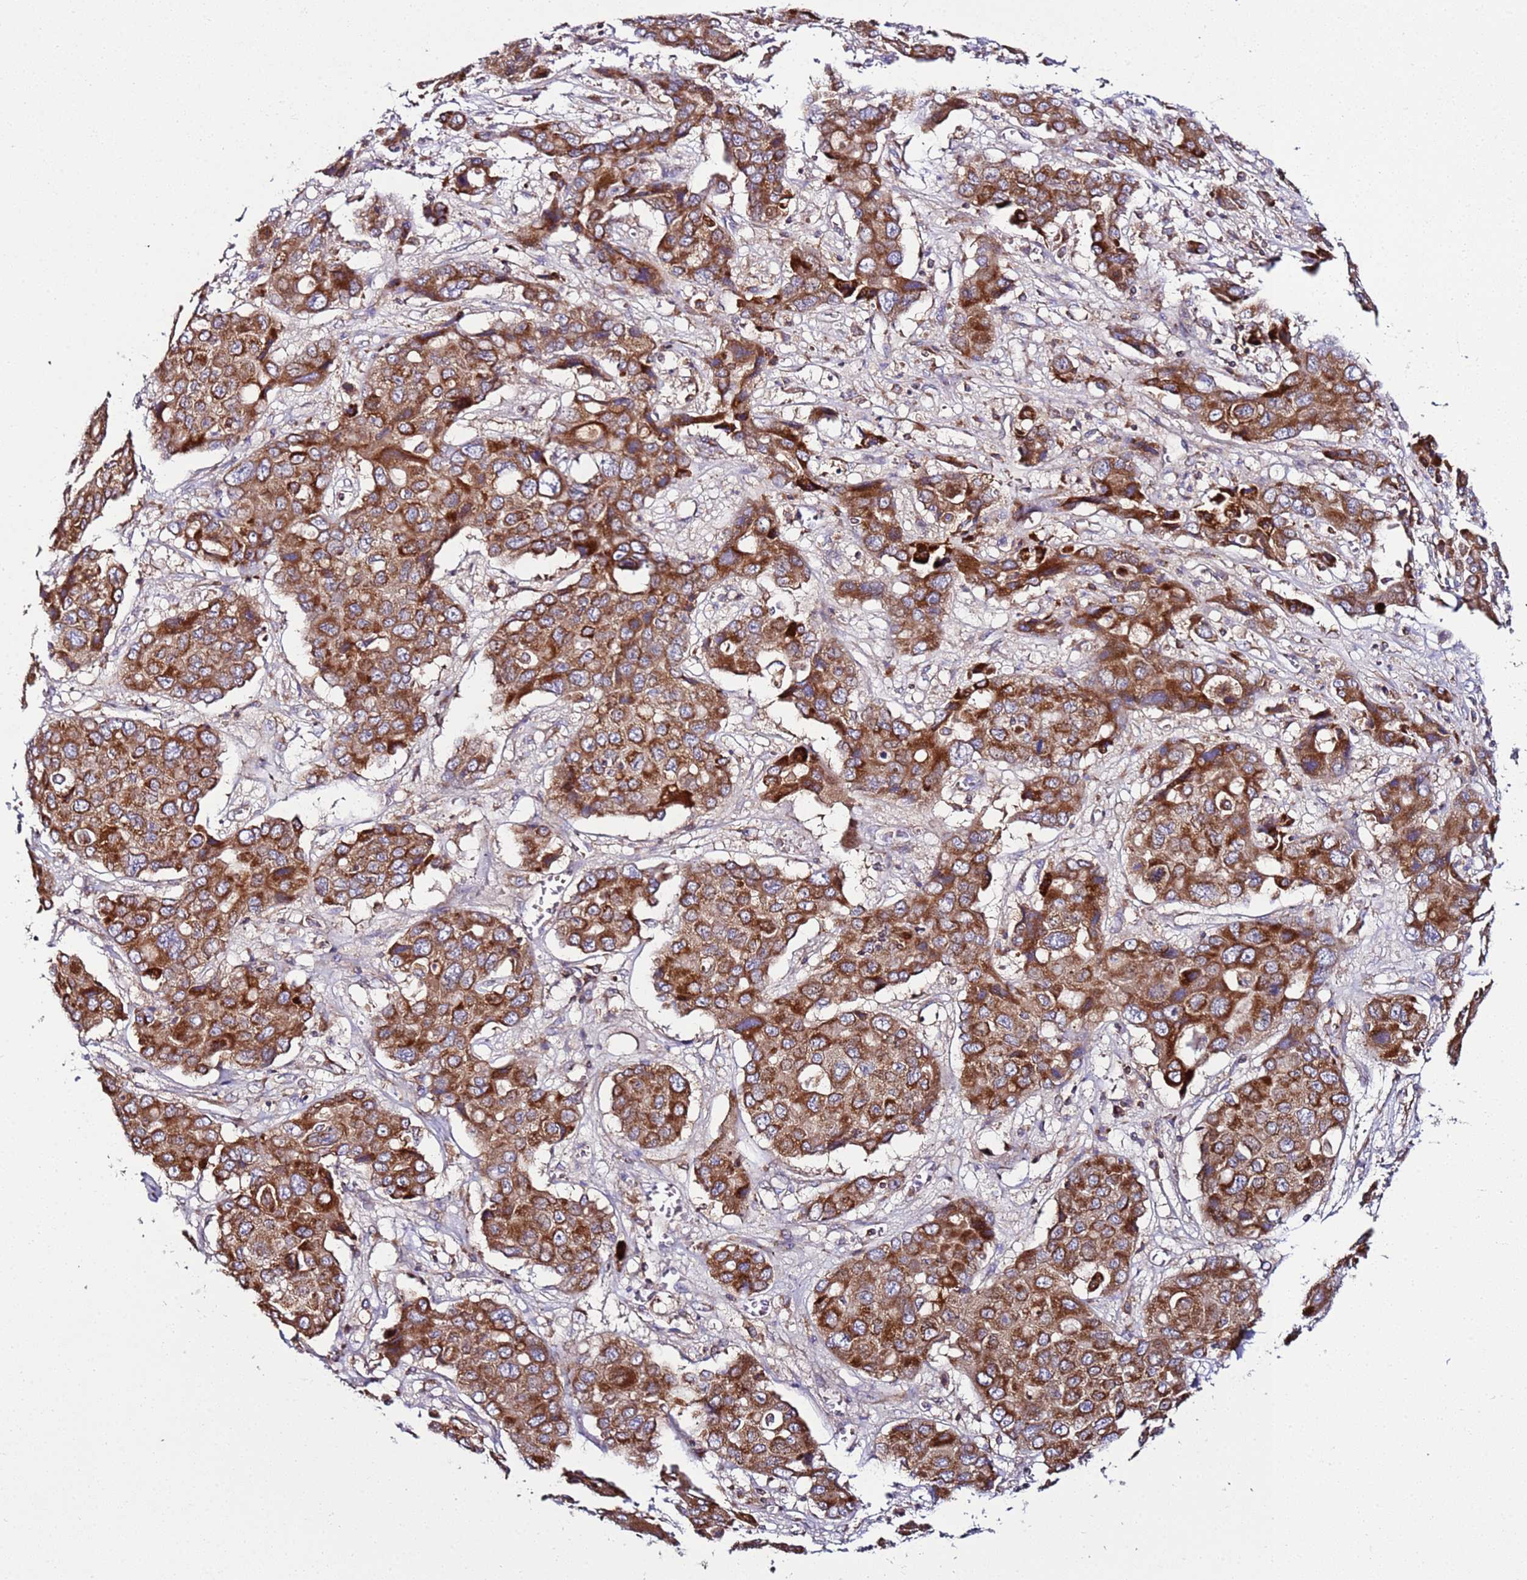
{"staining": {"intensity": "moderate", "quantity": ">75%", "location": "cytoplasmic/membranous"}, "tissue": "liver cancer", "cell_type": "Tumor cells", "image_type": "cancer", "snomed": [{"axis": "morphology", "description": "Cholangiocarcinoma"}, {"axis": "topography", "description": "Liver"}], "caption": "Immunohistochemical staining of human liver cancer (cholangiocarcinoma) exhibits medium levels of moderate cytoplasmic/membranous expression in about >75% of tumor cells. (Stains: DAB in brown, nuclei in blue, Microscopy: brightfield microscopy at high magnification).", "gene": "C19orf12", "patient": {"sex": "male", "age": 67}}